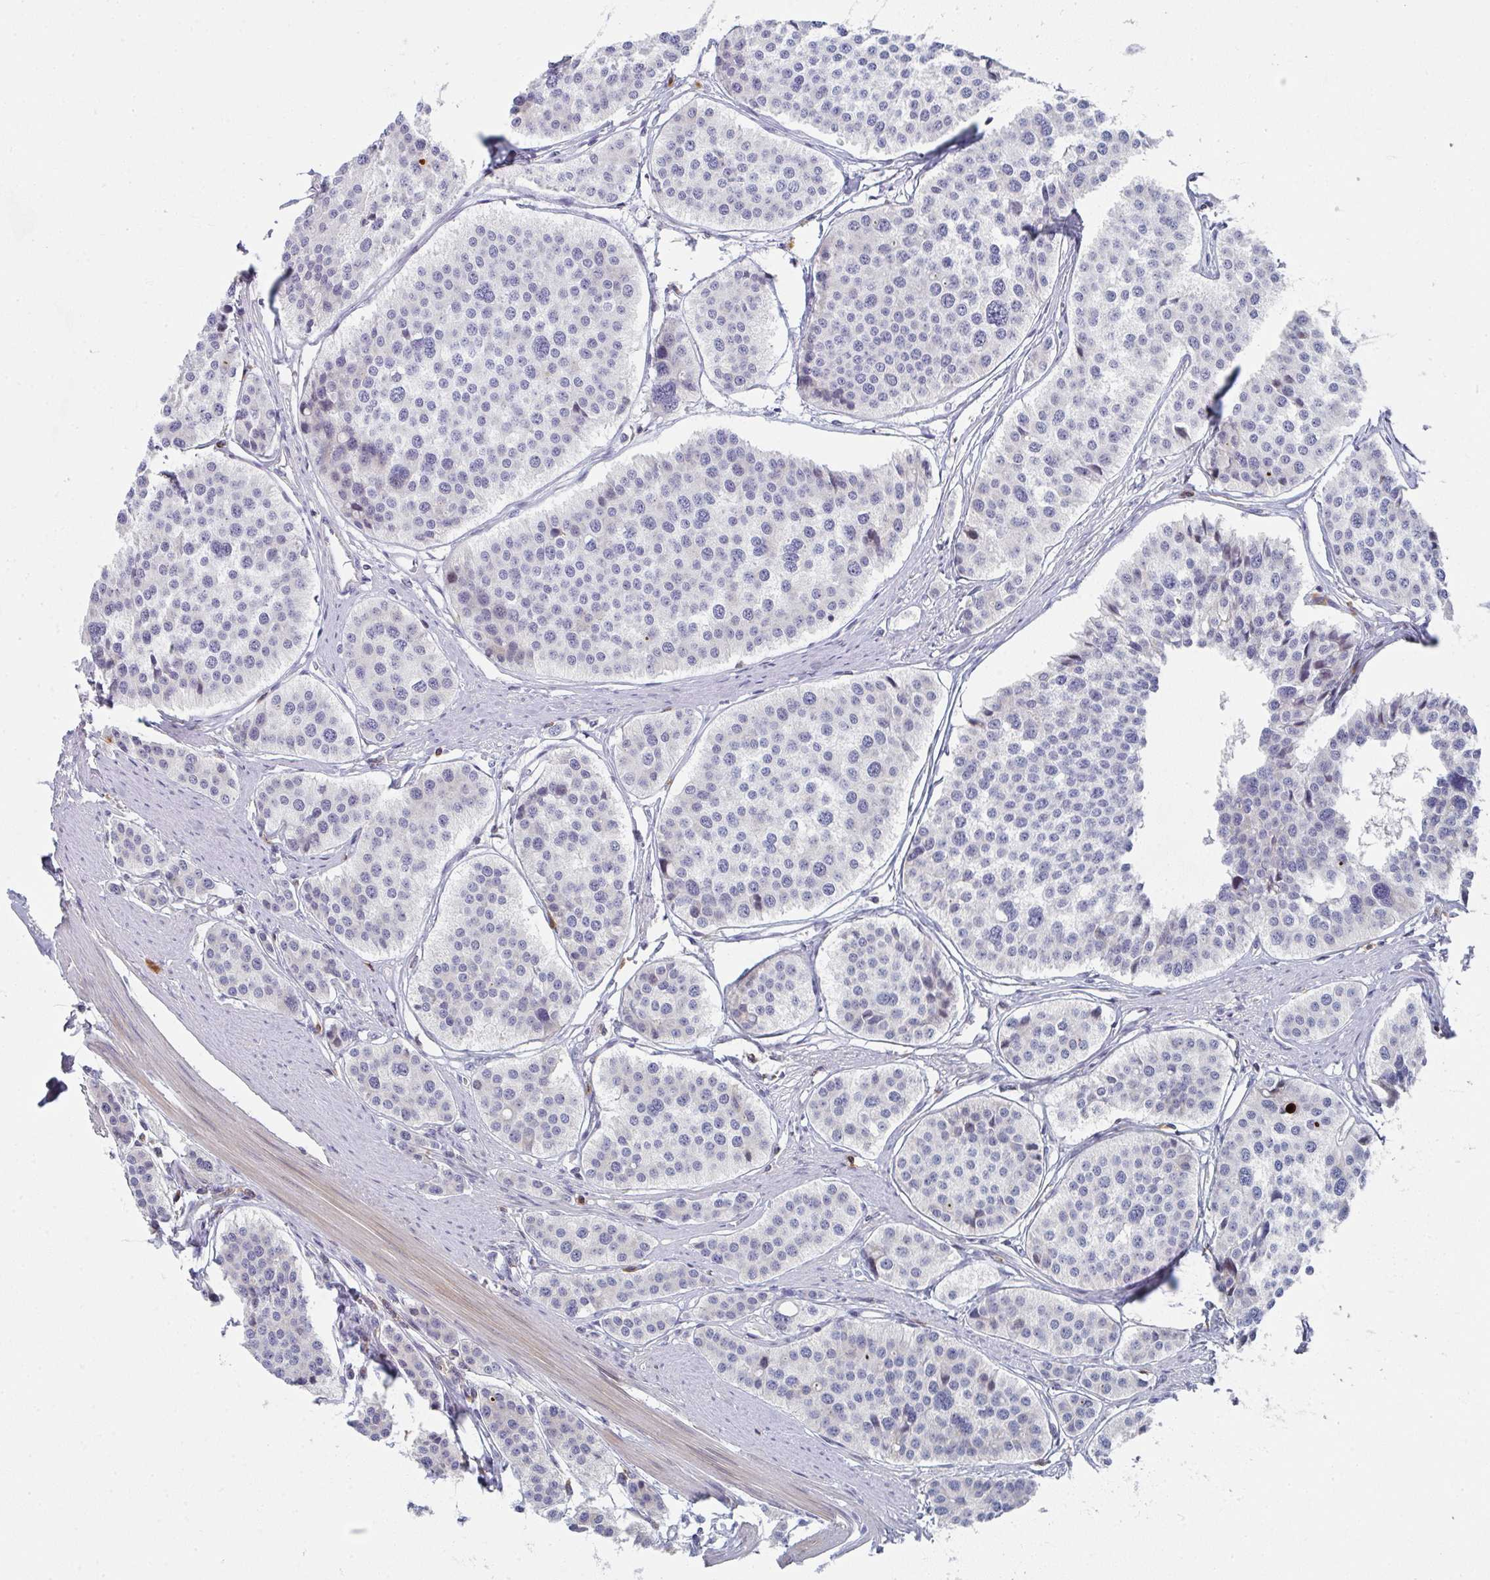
{"staining": {"intensity": "negative", "quantity": "none", "location": "none"}, "tissue": "carcinoid", "cell_type": "Tumor cells", "image_type": "cancer", "snomed": [{"axis": "morphology", "description": "Carcinoid, malignant, NOS"}, {"axis": "topography", "description": "Small intestine"}], "caption": "This photomicrograph is of carcinoid stained with immunohistochemistry (IHC) to label a protein in brown with the nuclei are counter-stained blue. There is no expression in tumor cells.", "gene": "KLHL33", "patient": {"sex": "male", "age": 60}}